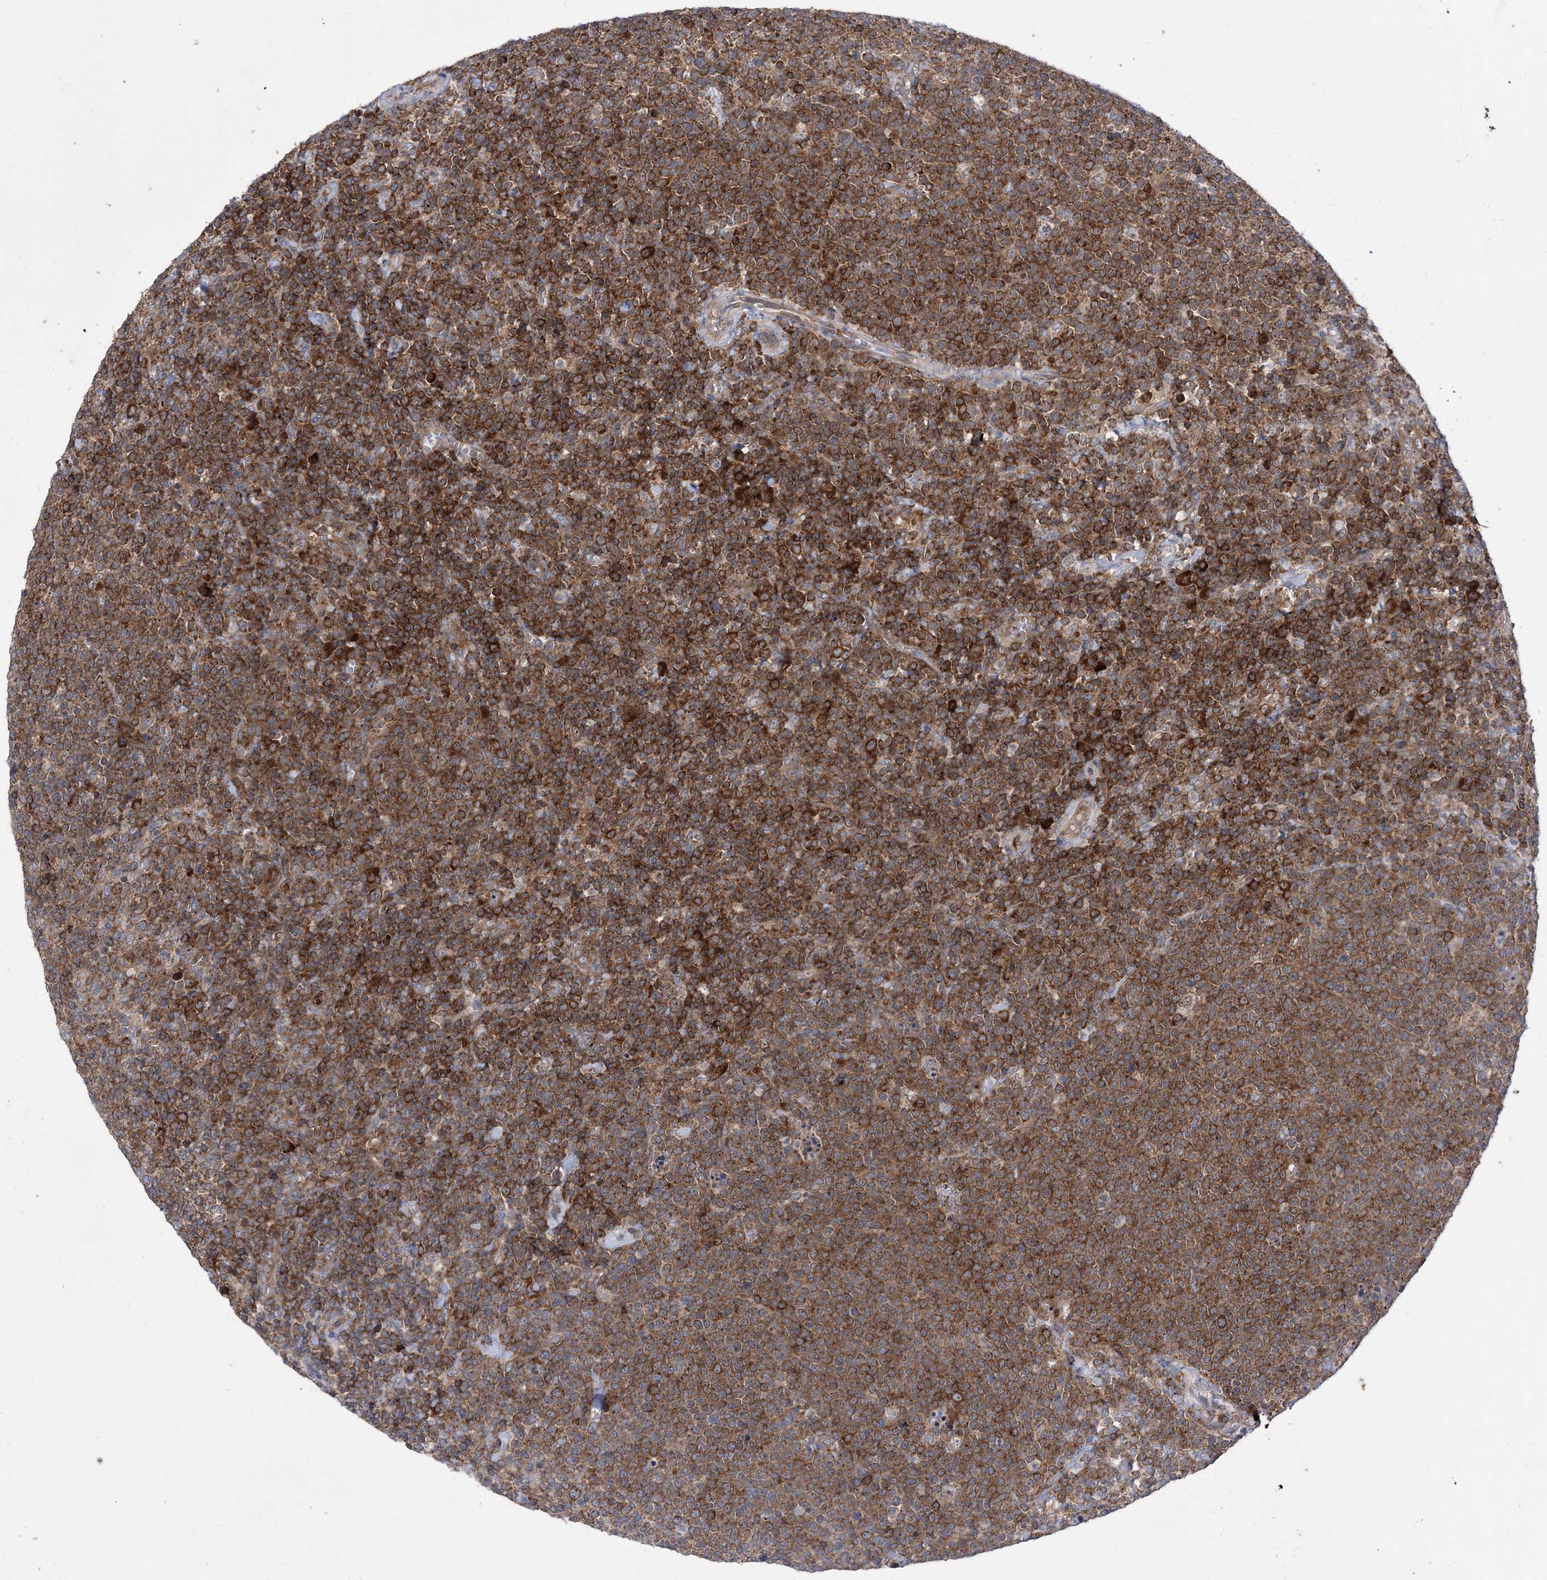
{"staining": {"intensity": "moderate", "quantity": ">75%", "location": "cytoplasmic/membranous"}, "tissue": "lymphoma", "cell_type": "Tumor cells", "image_type": "cancer", "snomed": [{"axis": "morphology", "description": "Malignant lymphoma, non-Hodgkin's type, High grade"}, {"axis": "topography", "description": "Lymph node"}], "caption": "The immunohistochemical stain labels moderate cytoplasmic/membranous positivity in tumor cells of high-grade malignant lymphoma, non-Hodgkin's type tissue.", "gene": "ZNF622", "patient": {"sex": "male", "age": 61}}